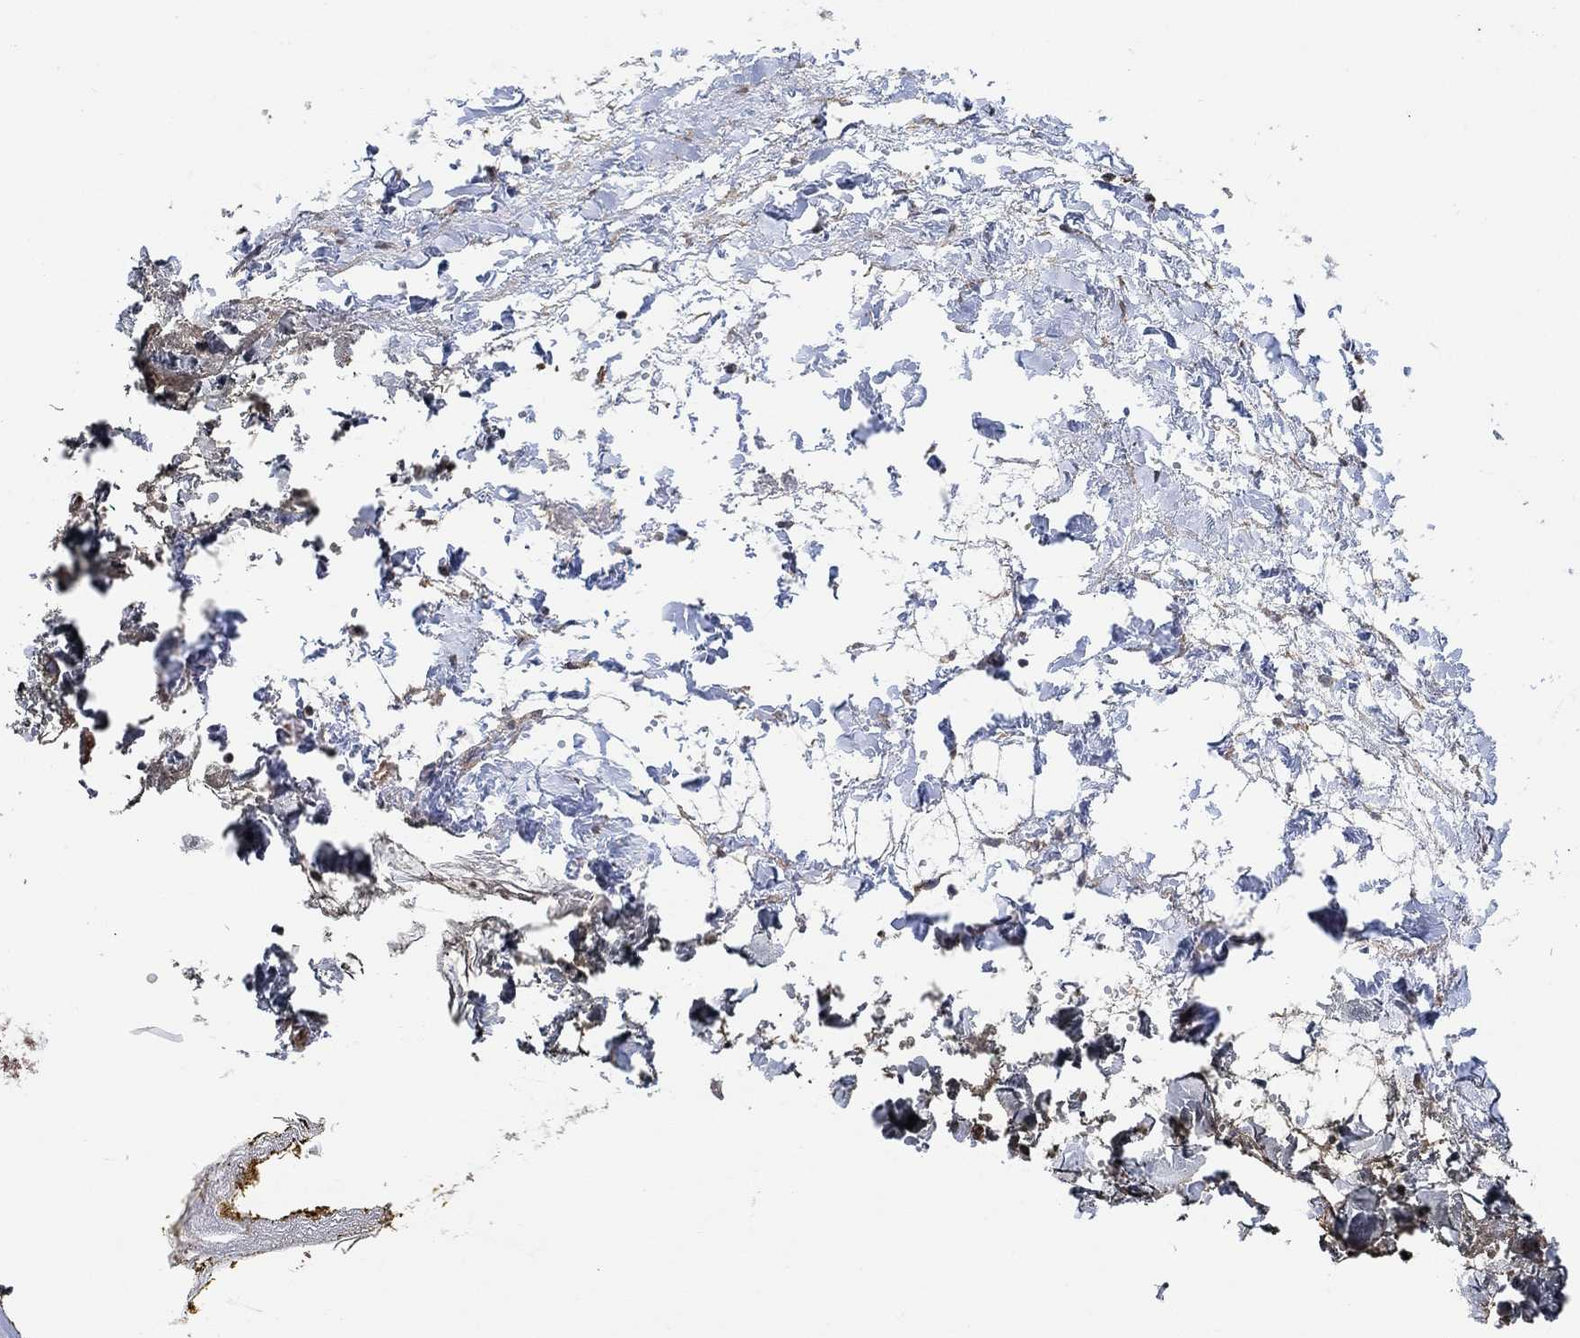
{"staining": {"intensity": "negative", "quantity": "none", "location": "none"}, "tissue": "skin", "cell_type": "Fibroblasts", "image_type": "normal", "snomed": [{"axis": "morphology", "description": "Normal tissue, NOS"}, {"axis": "topography", "description": "Skin"}], "caption": "DAB immunohistochemical staining of normal human skin exhibits no significant staining in fibroblasts. (Stains: DAB immunohistochemistry with hematoxylin counter stain, Microscopy: brightfield microscopy at high magnification).", "gene": "UNC5B", "patient": {"sex": "female", "age": 34}}